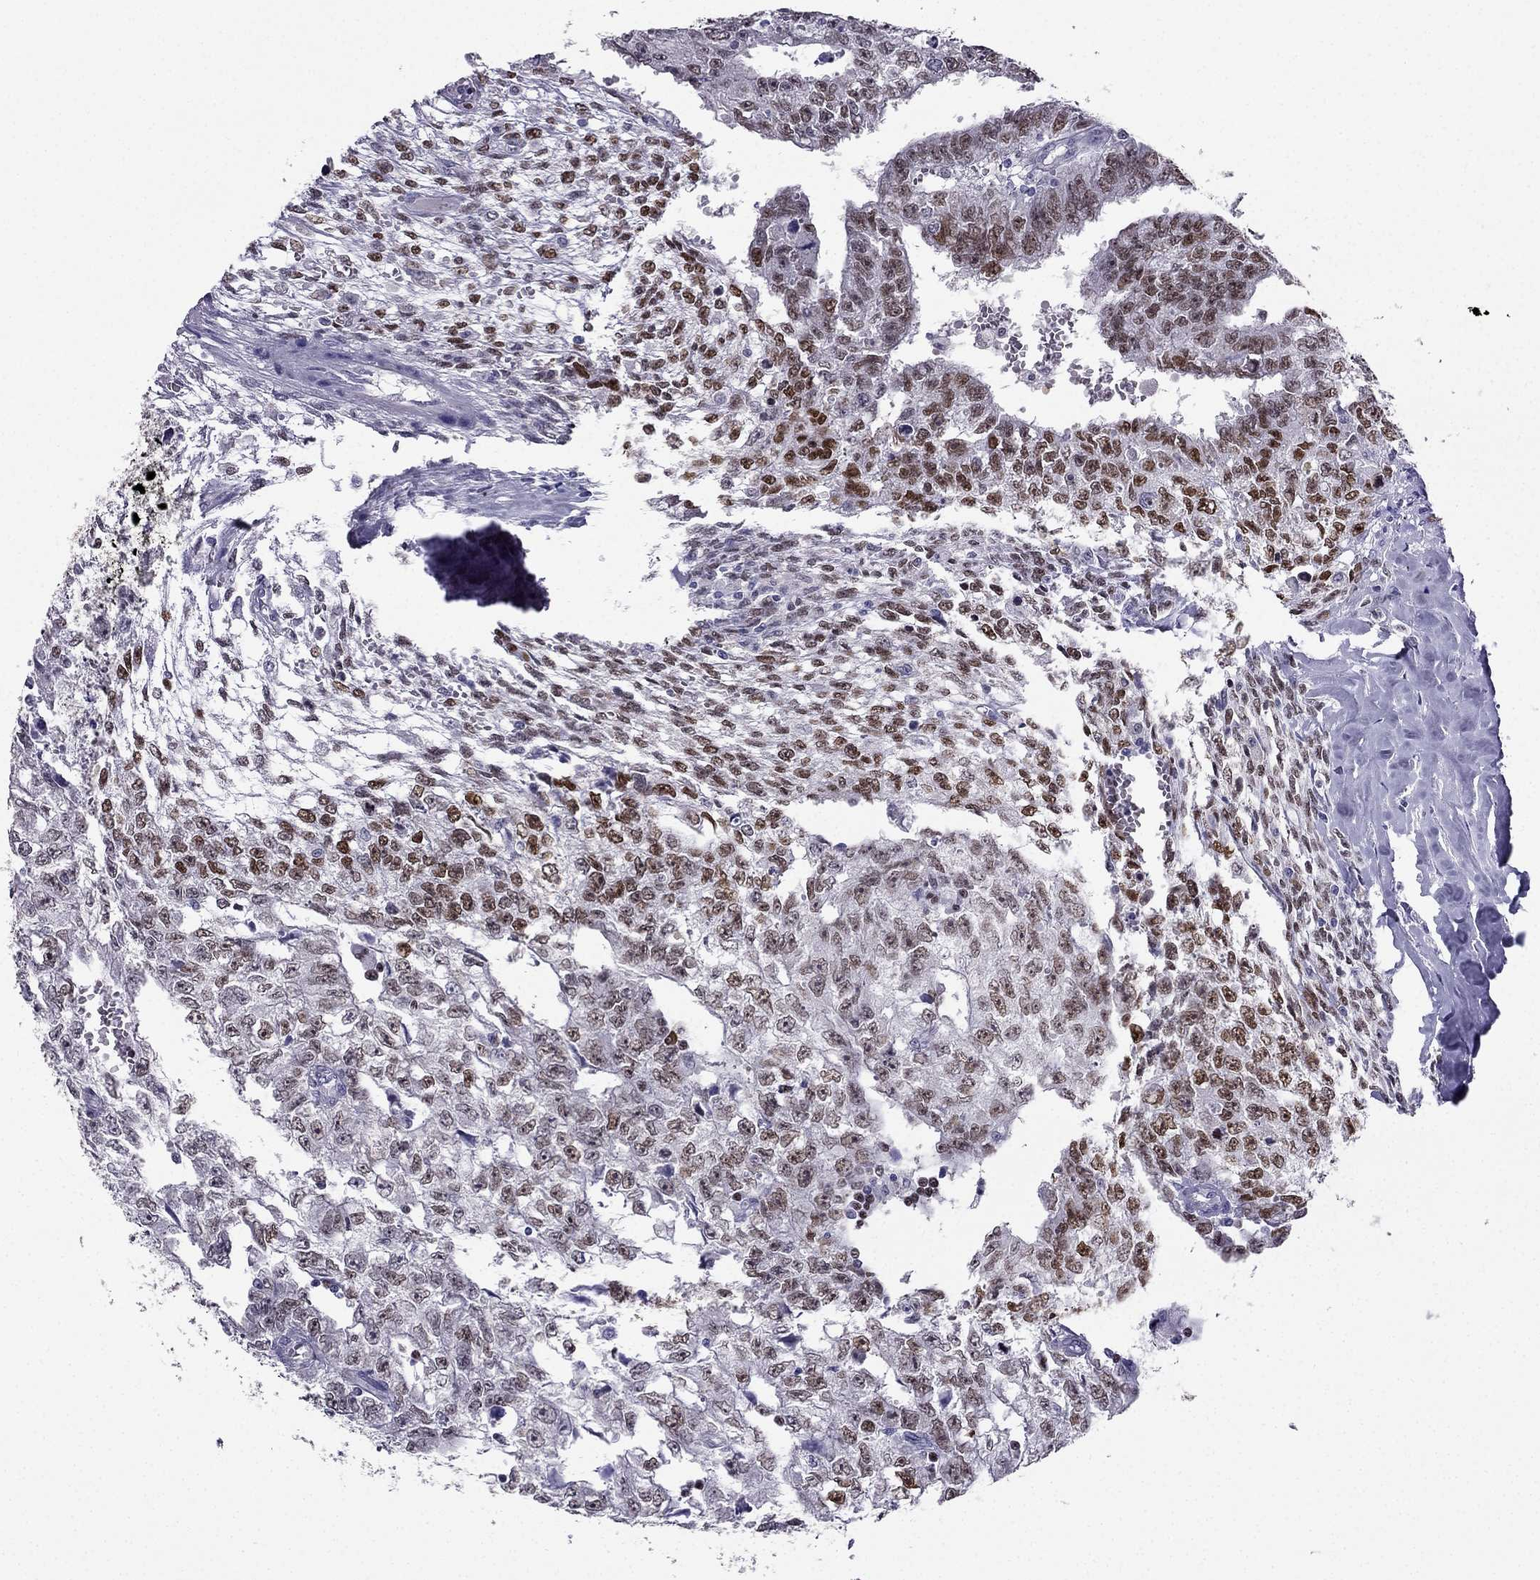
{"staining": {"intensity": "strong", "quantity": "25%-75%", "location": "nuclear"}, "tissue": "testis cancer", "cell_type": "Tumor cells", "image_type": "cancer", "snomed": [{"axis": "morphology", "description": "Carcinoma, Embryonal, NOS"}, {"axis": "morphology", "description": "Teratoma, malignant, NOS"}, {"axis": "topography", "description": "Testis"}], "caption": "Strong nuclear protein expression is appreciated in about 25%-75% of tumor cells in testis teratoma (malignant).", "gene": "ARID3A", "patient": {"sex": "male", "age": 24}}